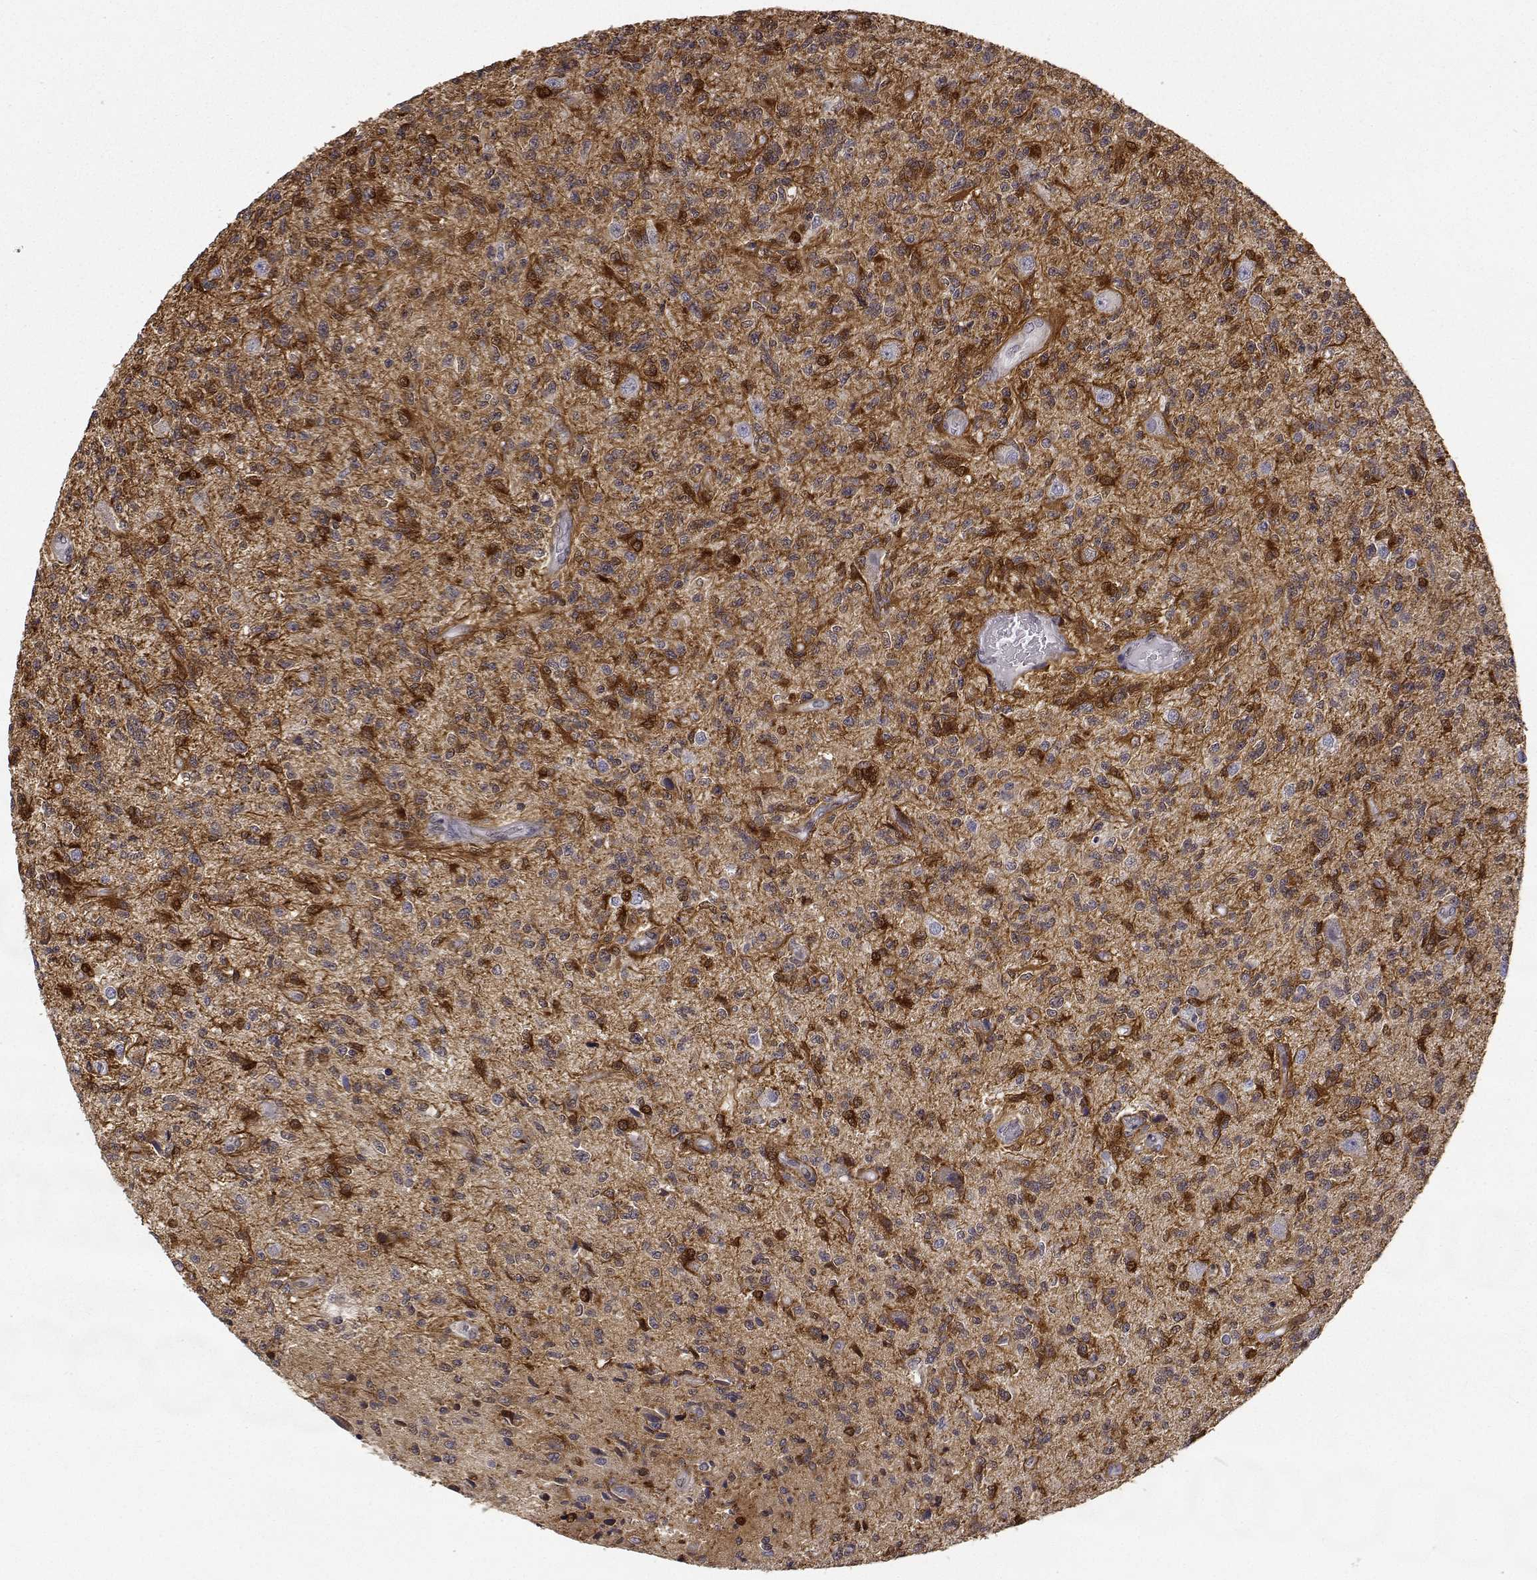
{"staining": {"intensity": "moderate", "quantity": ">75%", "location": "cytoplasmic/membranous,nuclear"}, "tissue": "glioma", "cell_type": "Tumor cells", "image_type": "cancer", "snomed": [{"axis": "morphology", "description": "Glioma, malignant, High grade"}, {"axis": "topography", "description": "Brain"}], "caption": "Moderate cytoplasmic/membranous and nuclear staining for a protein is seen in about >75% of tumor cells of malignant glioma (high-grade) using immunohistochemistry.", "gene": "PHGDH", "patient": {"sex": "male", "age": 56}}